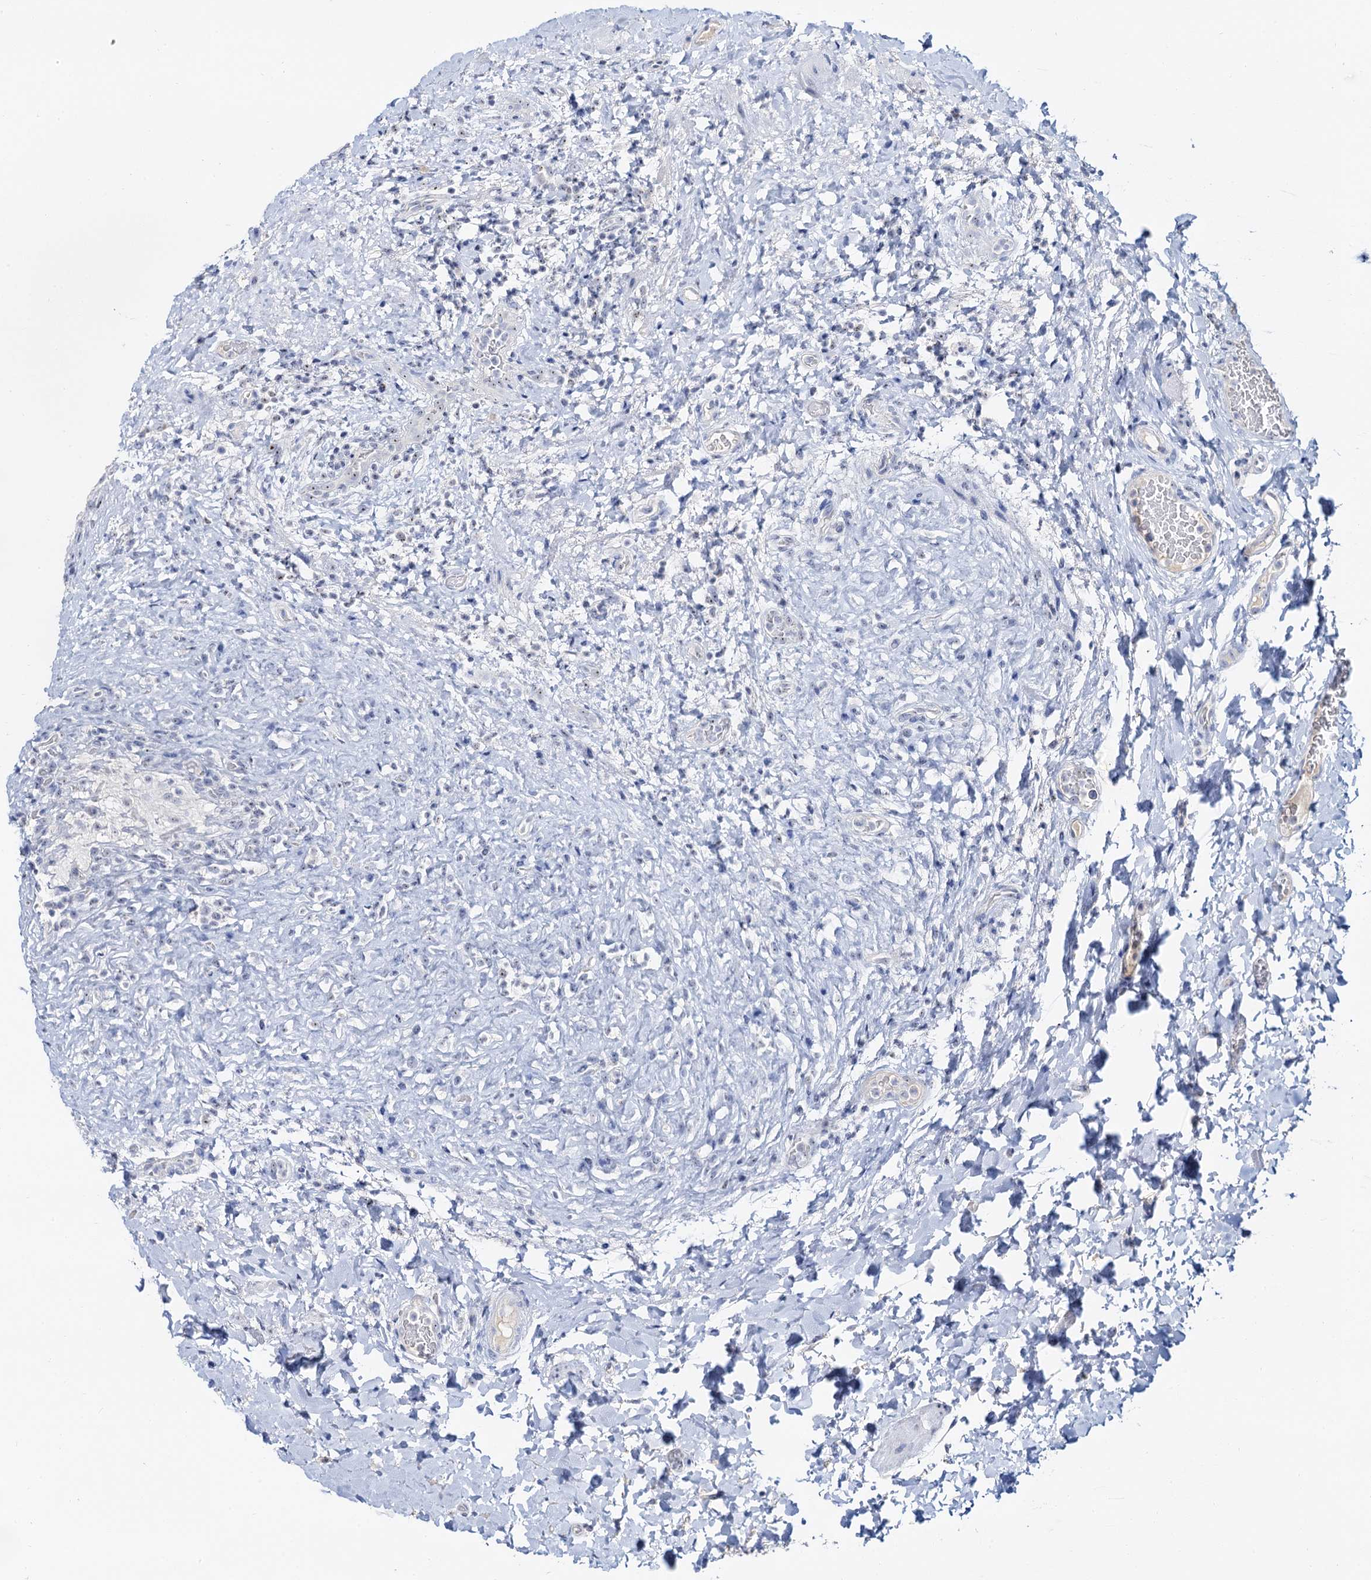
{"staining": {"intensity": "moderate", "quantity": "25%-75%", "location": "nuclear"}, "tissue": "urinary bladder", "cell_type": "Urothelial cells", "image_type": "normal", "snomed": [{"axis": "morphology", "description": "Normal tissue, NOS"}, {"axis": "topography", "description": "Urinary bladder"}], "caption": "The immunohistochemical stain shows moderate nuclear positivity in urothelial cells of unremarkable urinary bladder. Using DAB (3,3'-diaminobenzidine) (brown) and hematoxylin (blue) stains, captured at high magnification using brightfield microscopy.", "gene": "NOP2", "patient": {"sex": "female", "age": 27}}